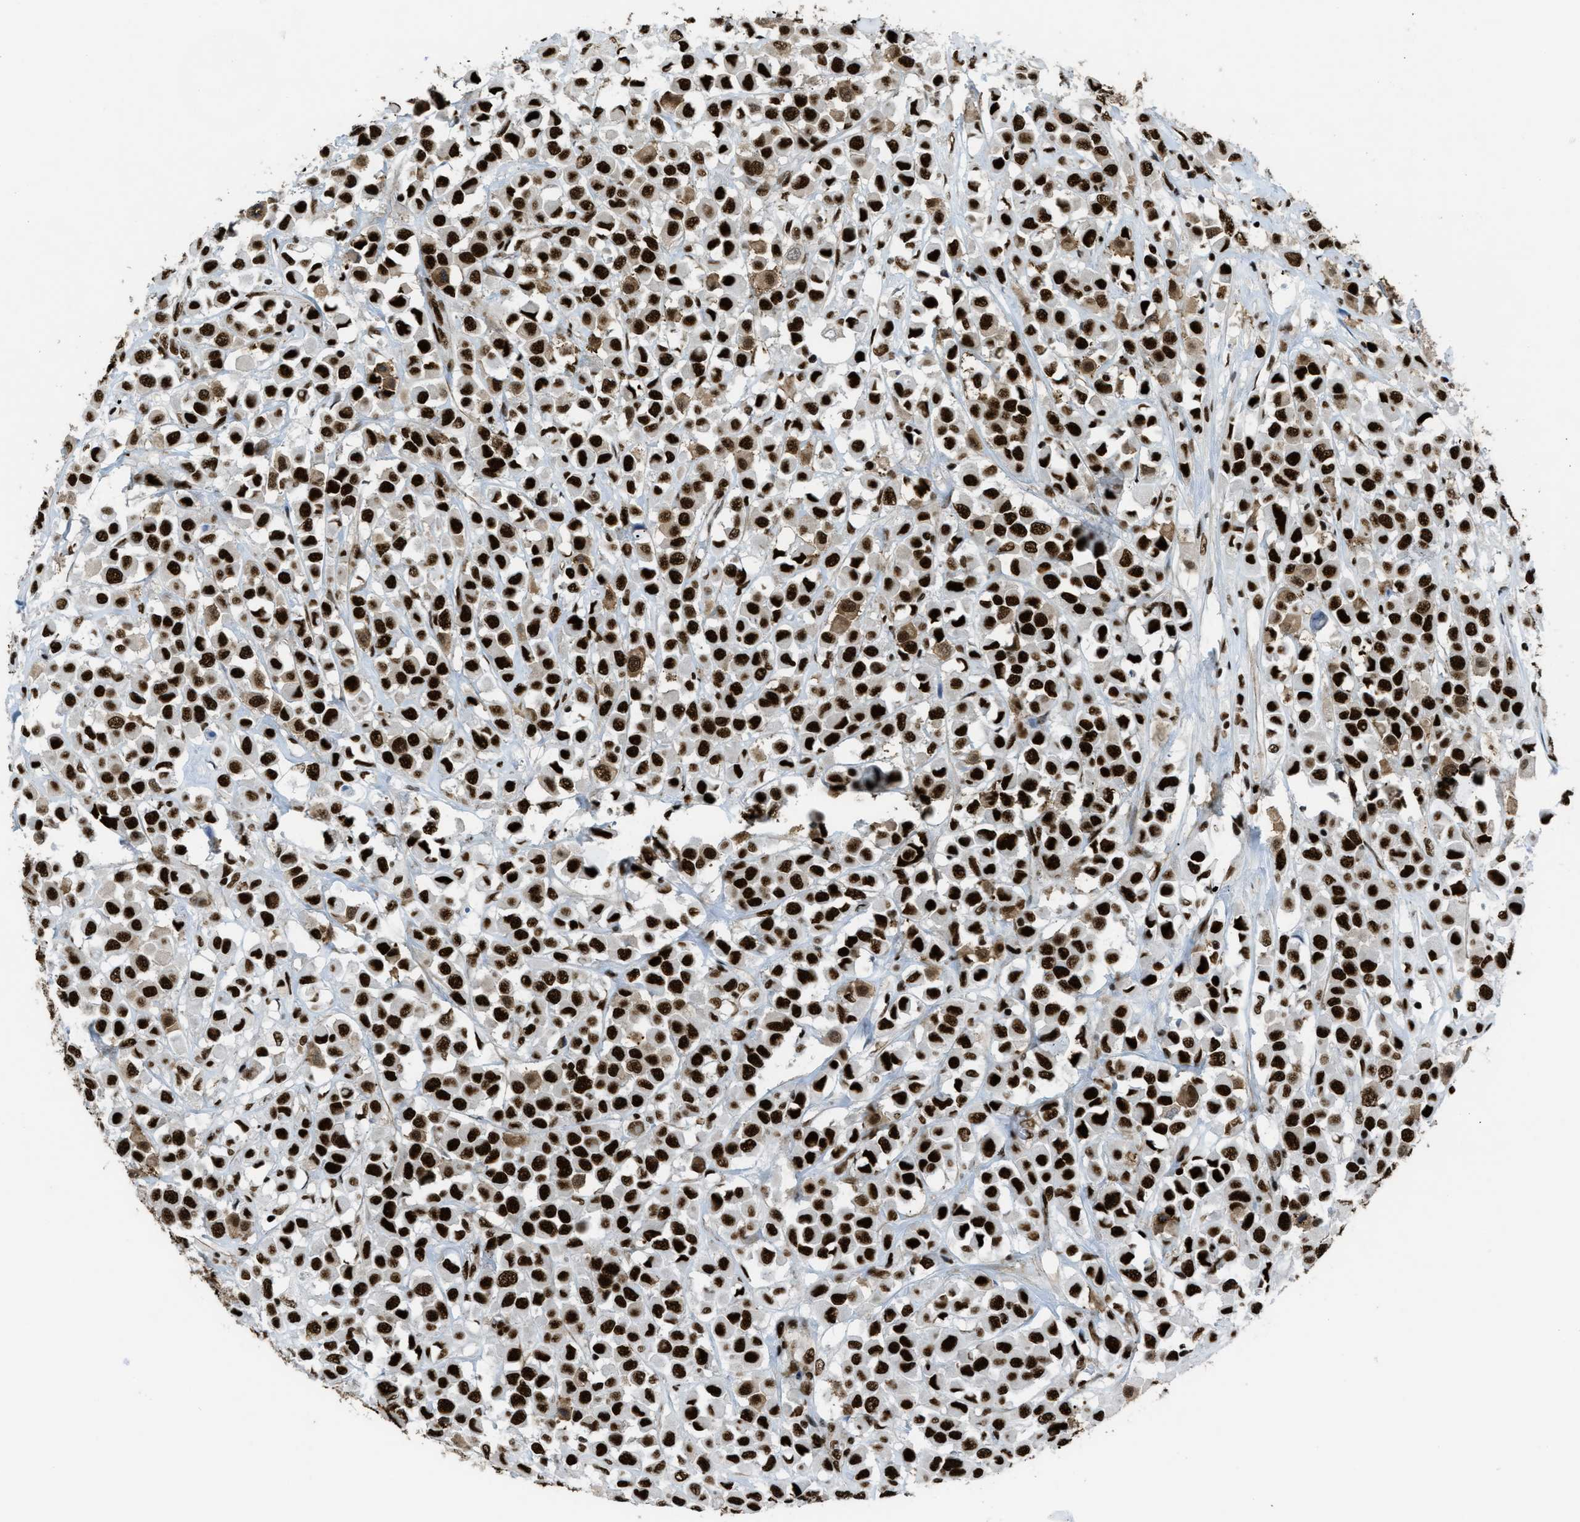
{"staining": {"intensity": "strong", "quantity": ">75%", "location": "nuclear"}, "tissue": "breast cancer", "cell_type": "Tumor cells", "image_type": "cancer", "snomed": [{"axis": "morphology", "description": "Duct carcinoma"}, {"axis": "topography", "description": "Breast"}], "caption": "A micrograph of breast invasive ductal carcinoma stained for a protein displays strong nuclear brown staining in tumor cells. (DAB (3,3'-diaminobenzidine) IHC with brightfield microscopy, high magnification).", "gene": "ZNF207", "patient": {"sex": "female", "age": 61}}